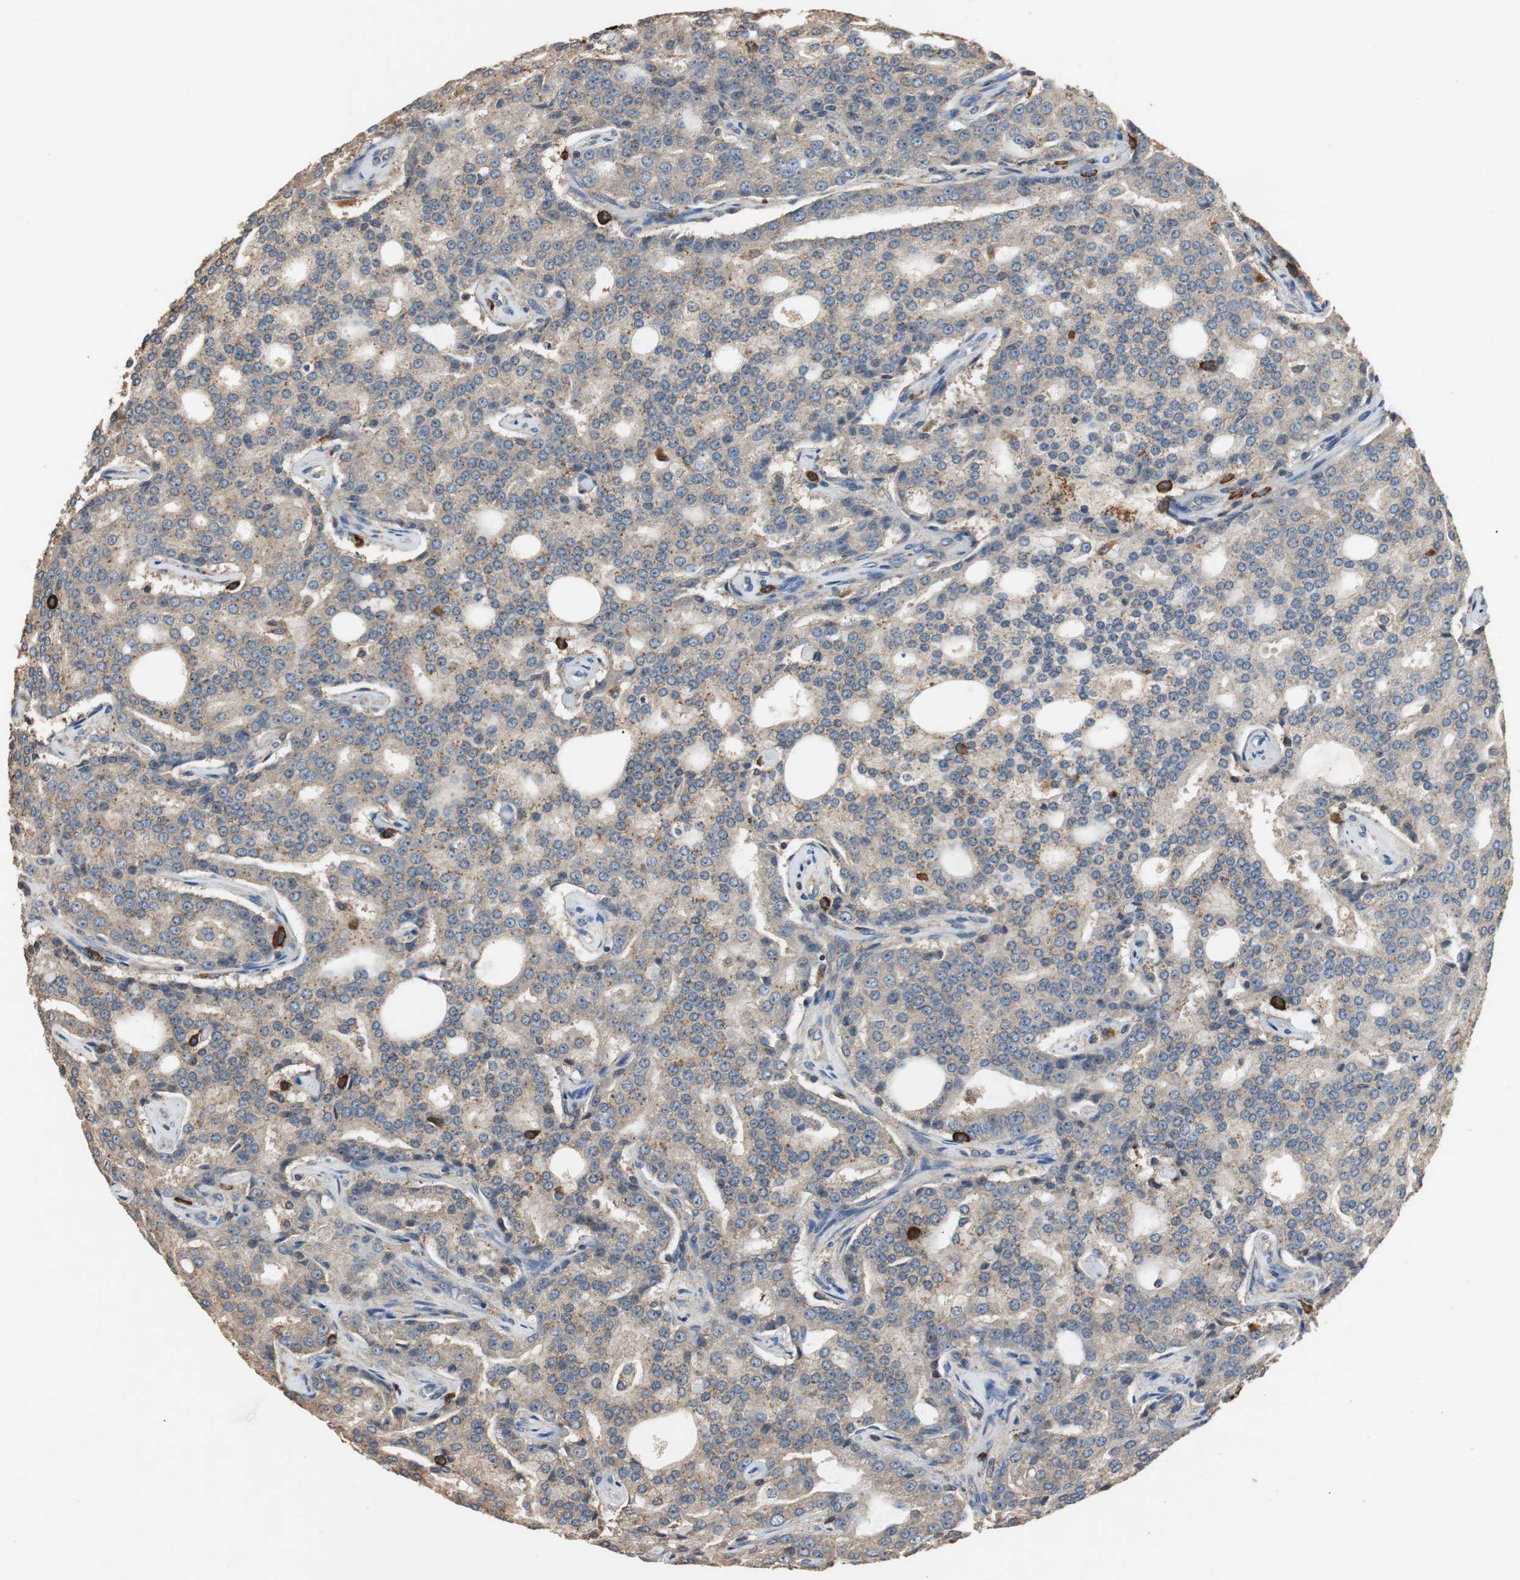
{"staining": {"intensity": "weak", "quantity": "<25%", "location": "cytoplasmic/membranous"}, "tissue": "prostate cancer", "cell_type": "Tumor cells", "image_type": "cancer", "snomed": [{"axis": "morphology", "description": "Adenocarcinoma, High grade"}, {"axis": "topography", "description": "Prostate"}], "caption": "There is no significant staining in tumor cells of prostate cancer.", "gene": "TNFRSF14", "patient": {"sex": "male", "age": 72}}